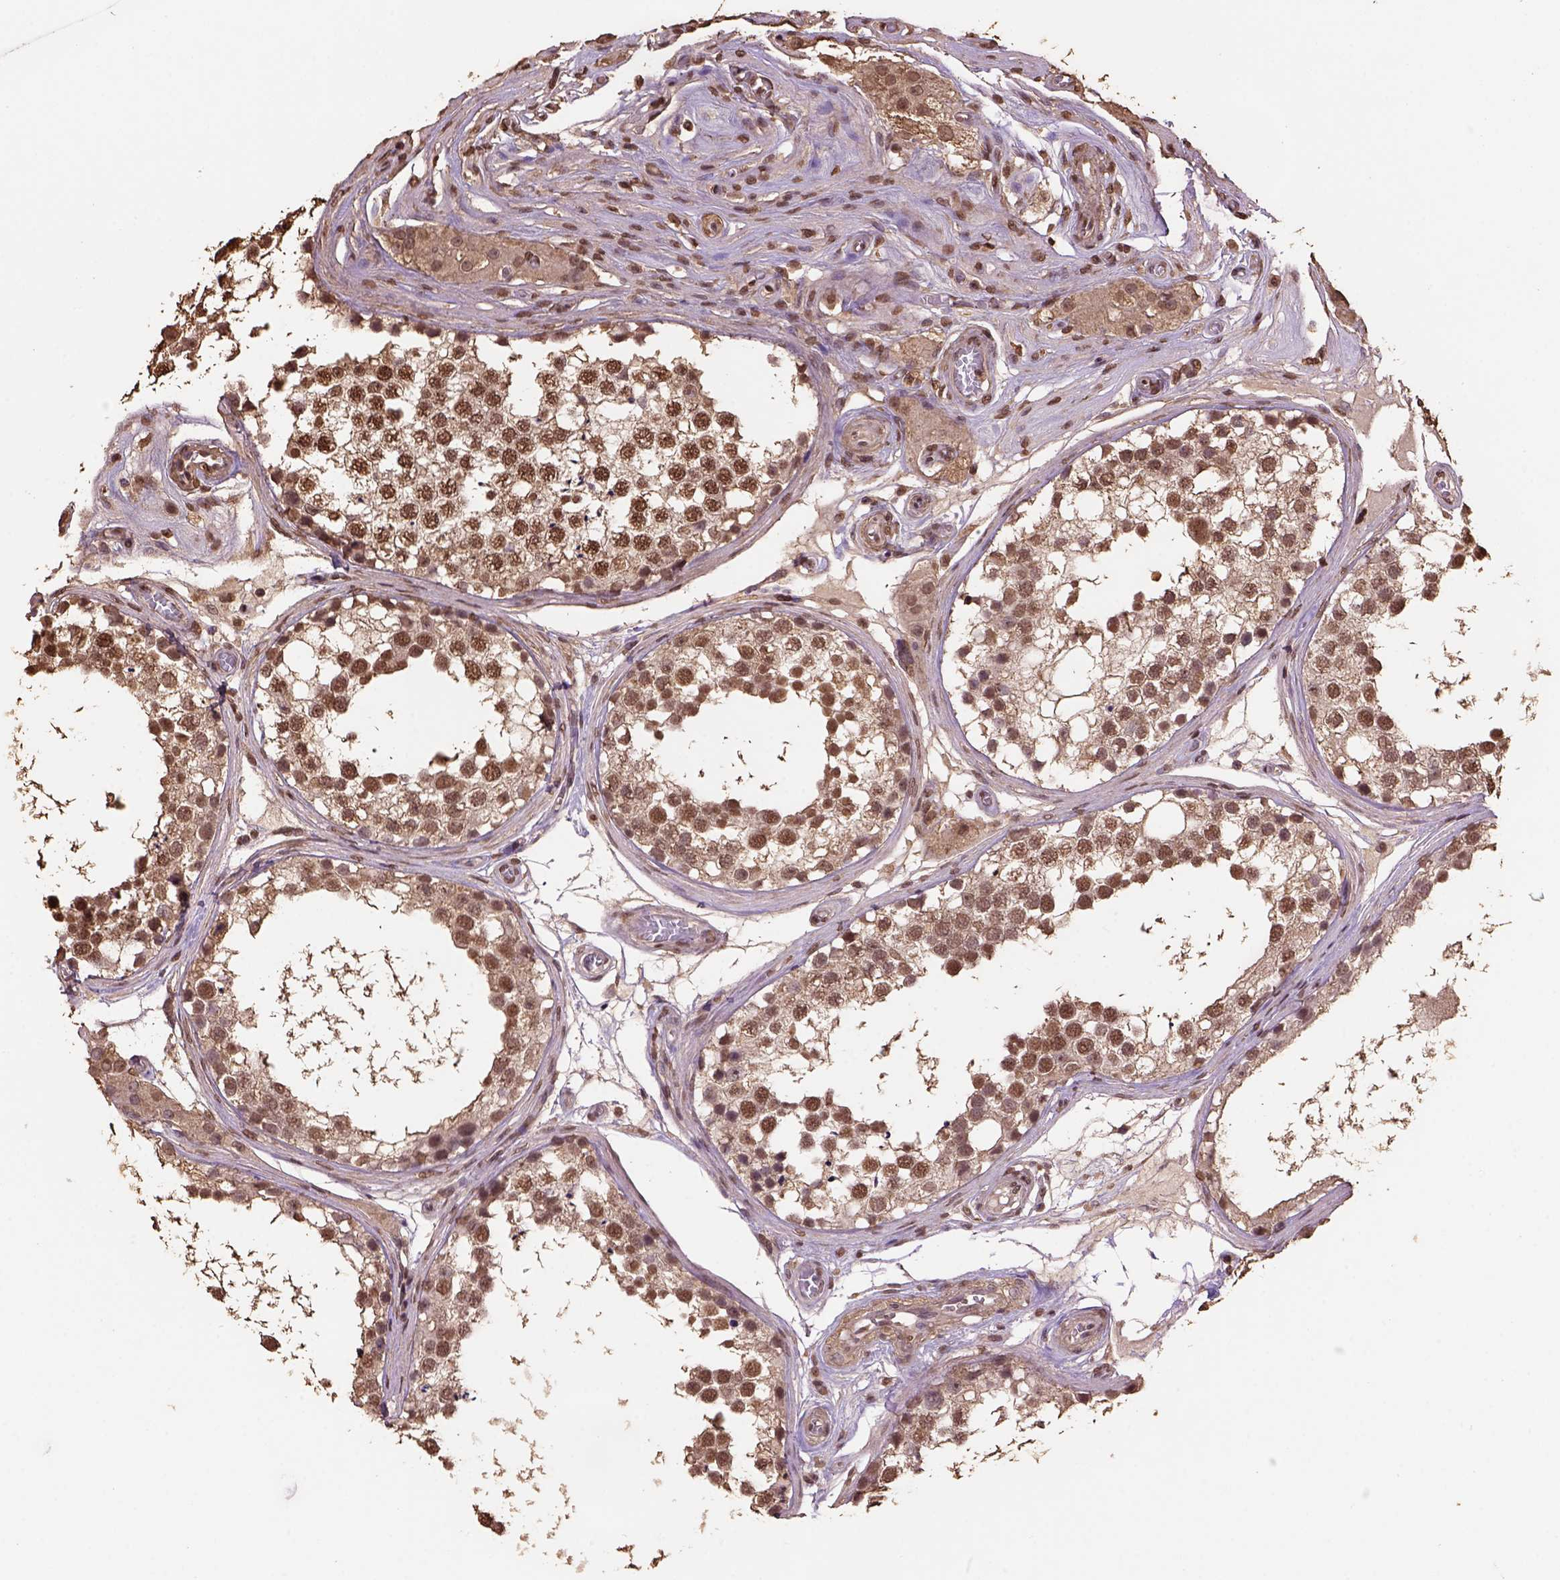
{"staining": {"intensity": "strong", "quantity": ">75%", "location": "nuclear"}, "tissue": "testis", "cell_type": "Cells in seminiferous ducts", "image_type": "normal", "snomed": [{"axis": "morphology", "description": "Normal tissue, NOS"}, {"axis": "morphology", "description": "Seminoma, NOS"}, {"axis": "topography", "description": "Testis"}], "caption": "Immunohistochemistry (IHC) (DAB) staining of unremarkable human testis exhibits strong nuclear protein expression in about >75% of cells in seminiferous ducts. The protein of interest is stained brown, and the nuclei are stained in blue (DAB IHC with brightfield microscopy, high magnification).", "gene": "CSTF2T", "patient": {"sex": "male", "age": 65}}